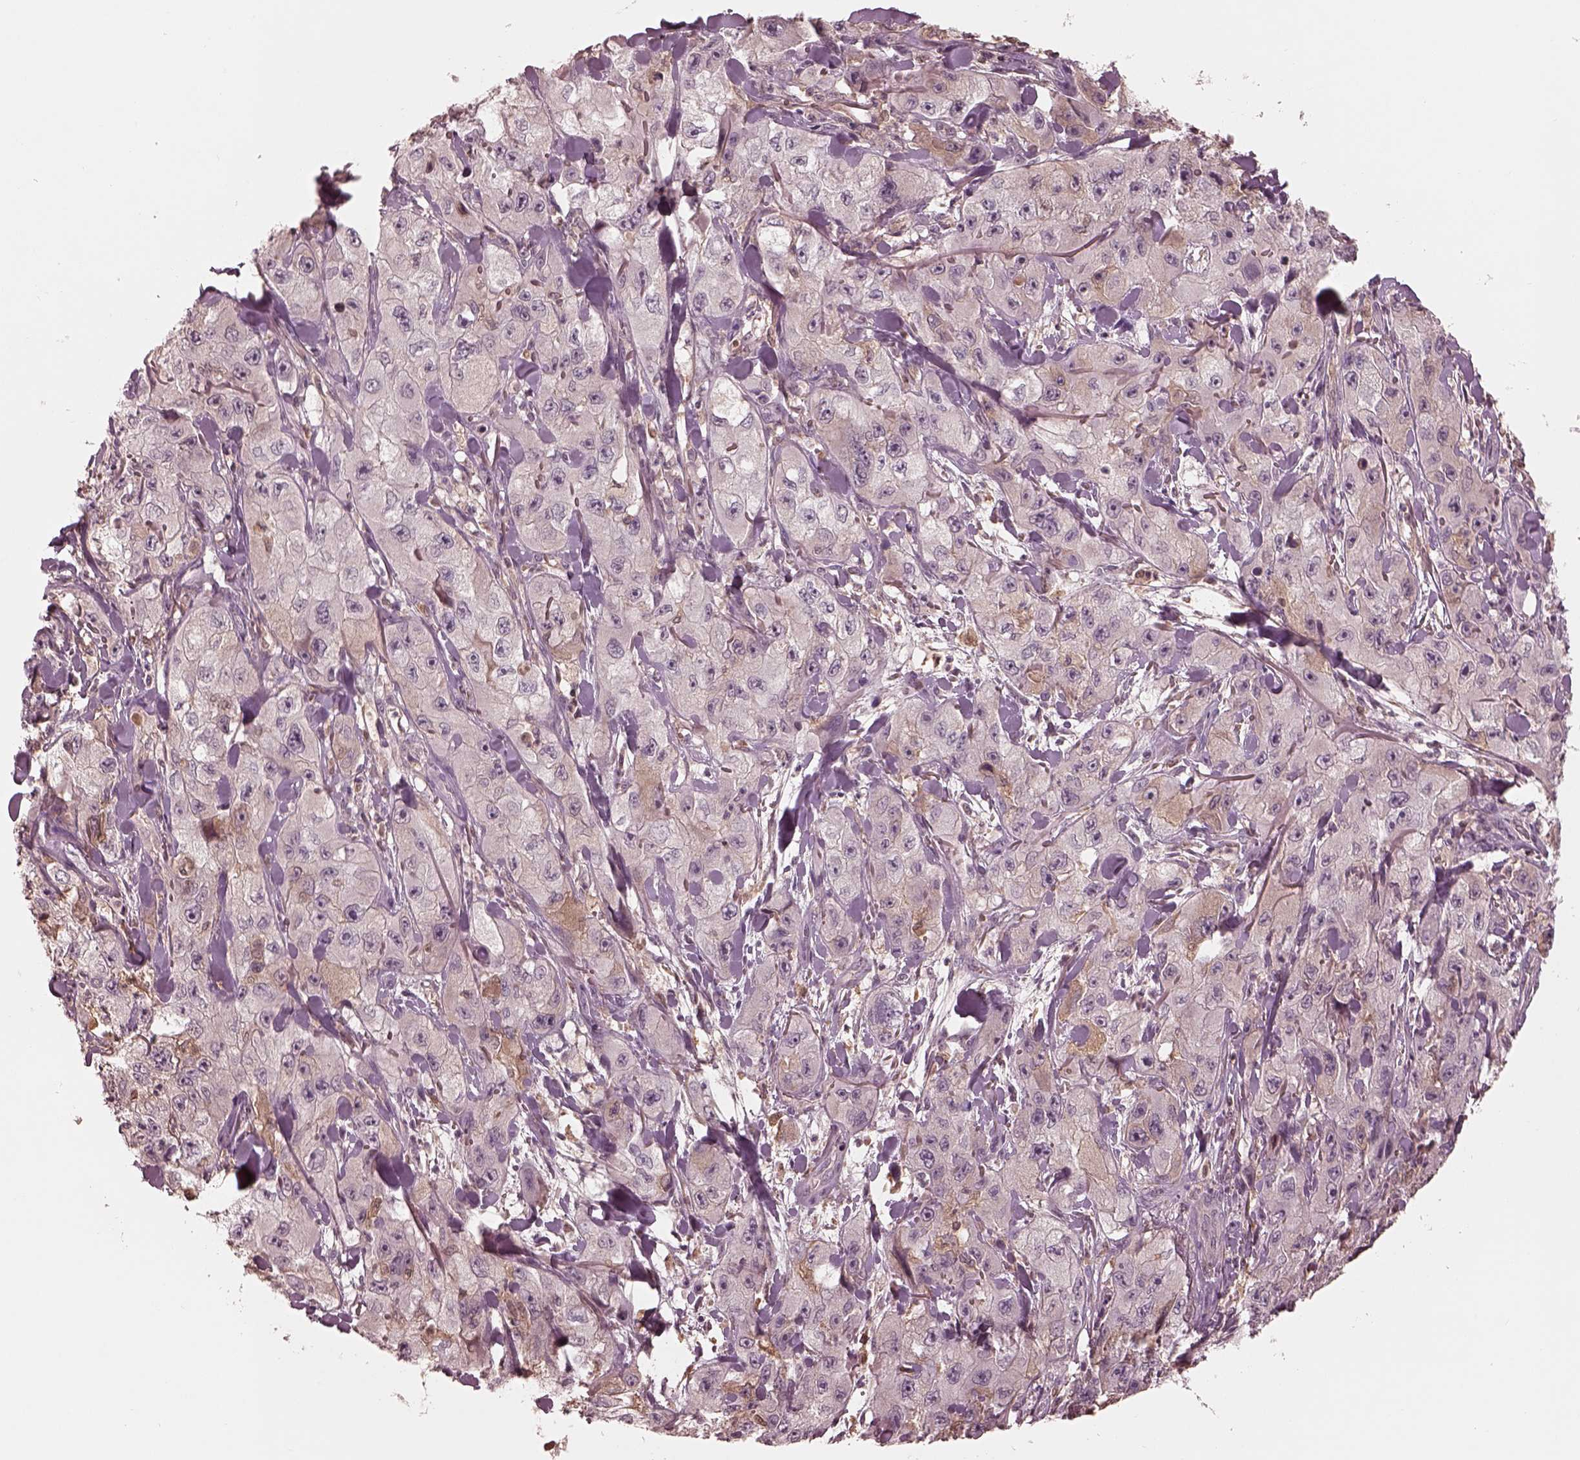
{"staining": {"intensity": "negative", "quantity": "none", "location": "none"}, "tissue": "skin cancer", "cell_type": "Tumor cells", "image_type": "cancer", "snomed": [{"axis": "morphology", "description": "Squamous cell carcinoma, NOS"}, {"axis": "topography", "description": "Skin"}, {"axis": "topography", "description": "Subcutis"}], "caption": "This is an immunohistochemistry histopathology image of skin cancer. There is no staining in tumor cells.", "gene": "TF", "patient": {"sex": "male", "age": 73}}